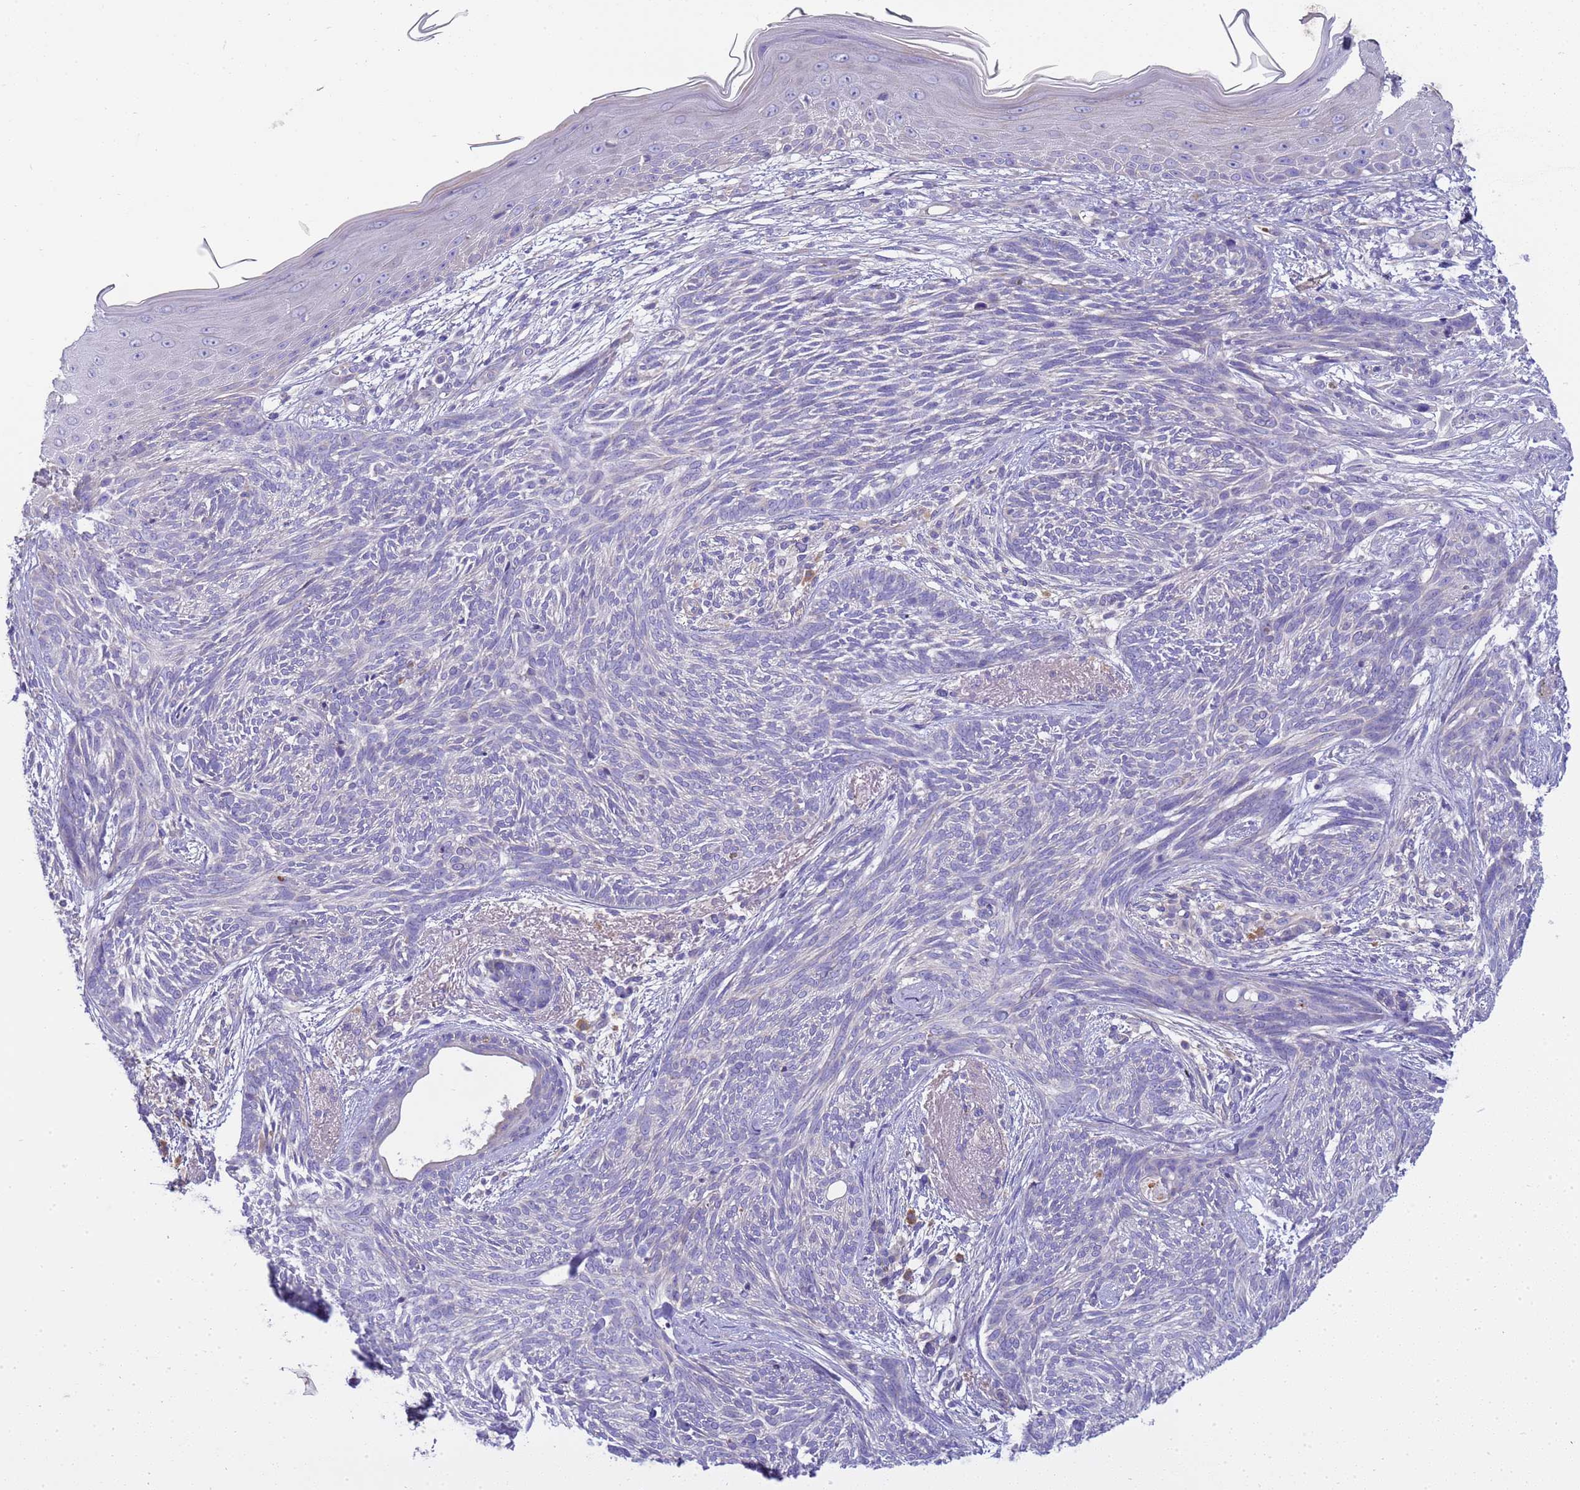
{"staining": {"intensity": "negative", "quantity": "none", "location": "none"}, "tissue": "skin cancer", "cell_type": "Tumor cells", "image_type": "cancer", "snomed": [{"axis": "morphology", "description": "Basal cell carcinoma"}, {"axis": "topography", "description": "Skin"}], "caption": "DAB immunohistochemical staining of human basal cell carcinoma (skin) demonstrates no significant staining in tumor cells. Brightfield microscopy of IHC stained with DAB (3,3'-diaminobenzidine) (brown) and hematoxylin (blue), captured at high magnification.", "gene": "RIPPLY2", "patient": {"sex": "male", "age": 73}}